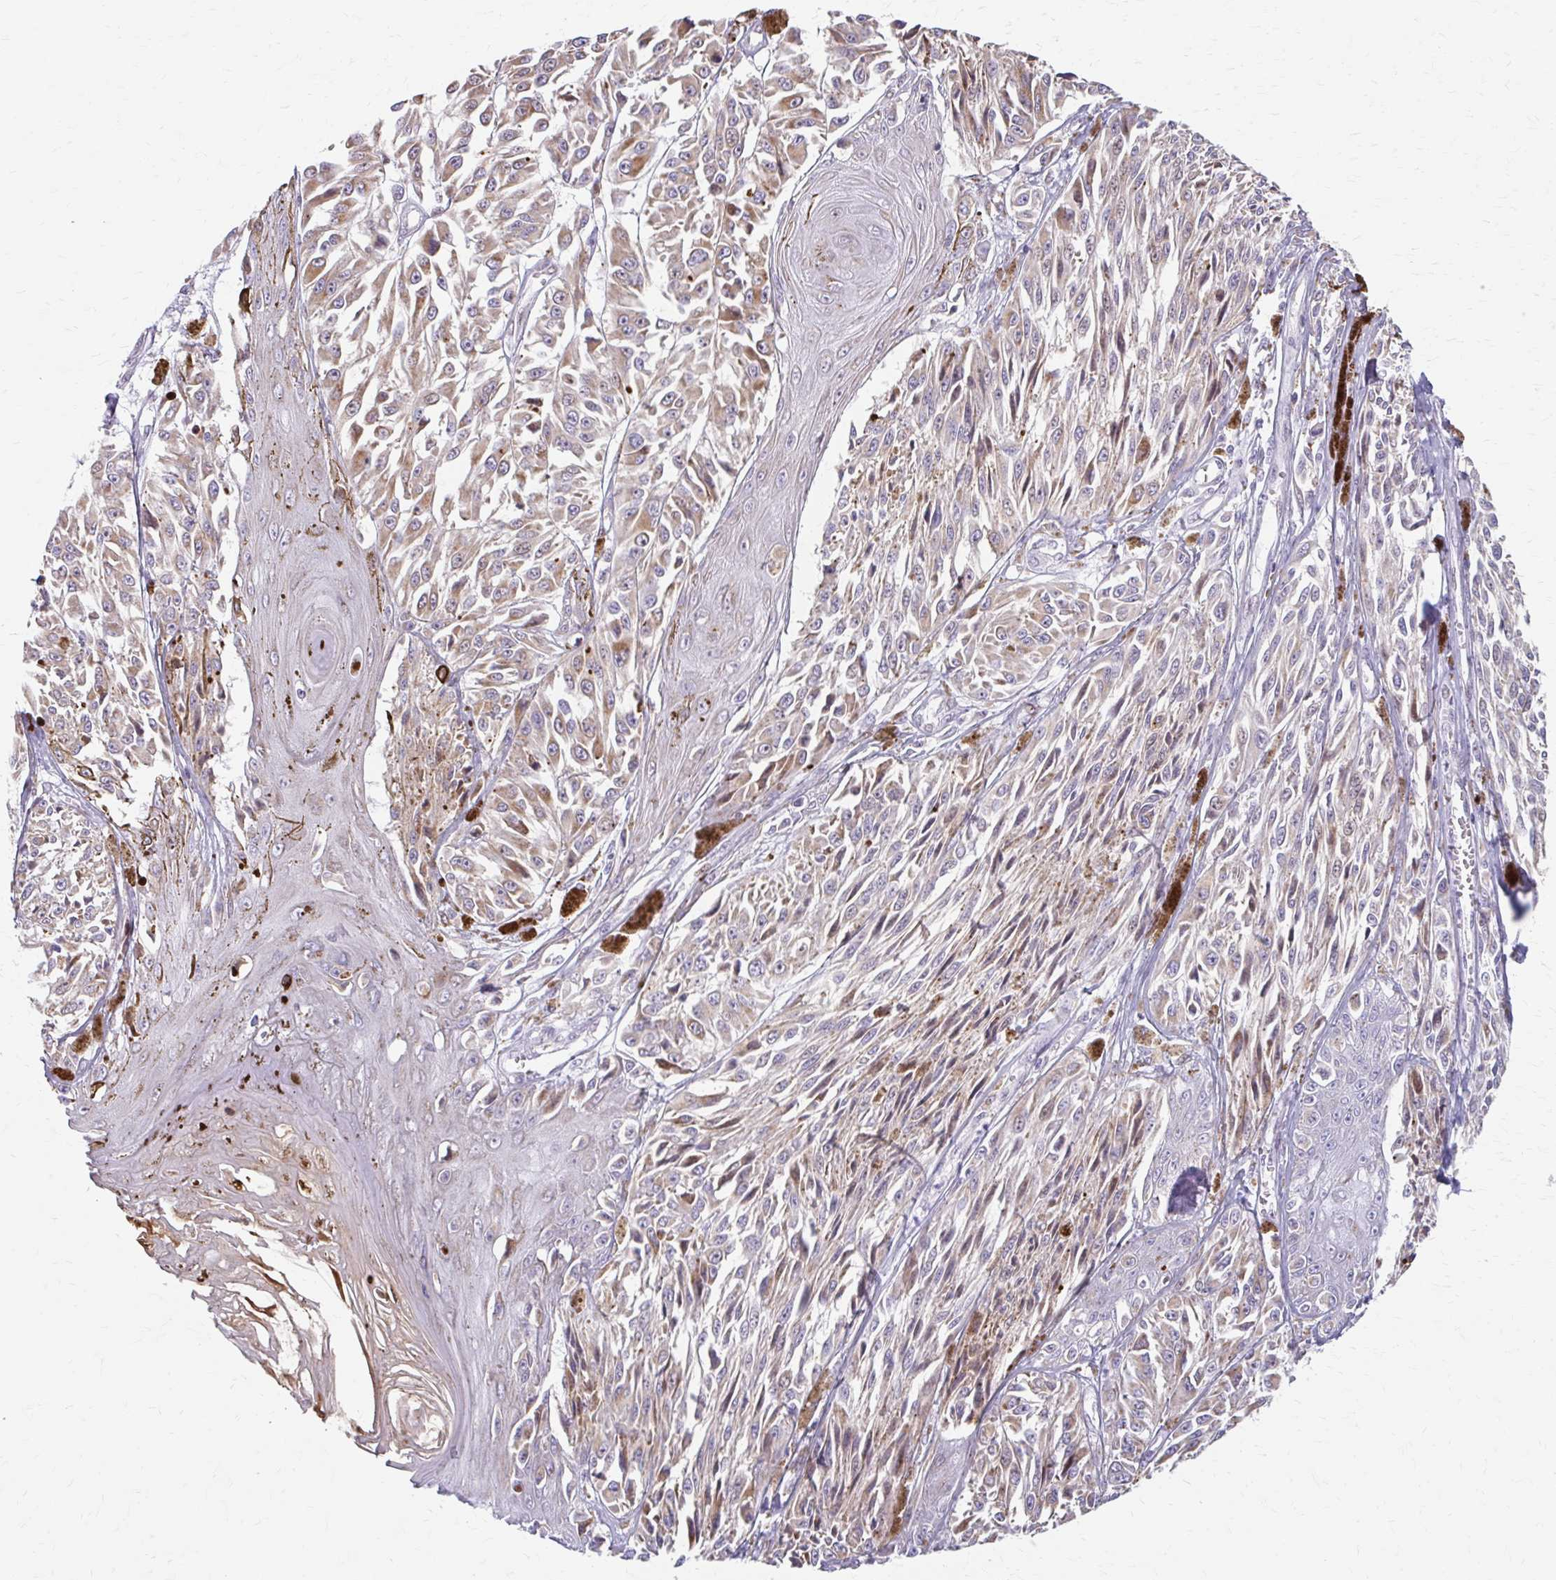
{"staining": {"intensity": "weak", "quantity": ">75%", "location": "cytoplasmic/membranous"}, "tissue": "melanoma", "cell_type": "Tumor cells", "image_type": "cancer", "snomed": [{"axis": "morphology", "description": "Malignant melanoma, NOS"}, {"axis": "topography", "description": "Skin"}], "caption": "A high-resolution photomicrograph shows IHC staining of malignant melanoma, which reveals weak cytoplasmic/membranous staining in about >75% of tumor cells.", "gene": "BEAN1", "patient": {"sex": "male", "age": 94}}